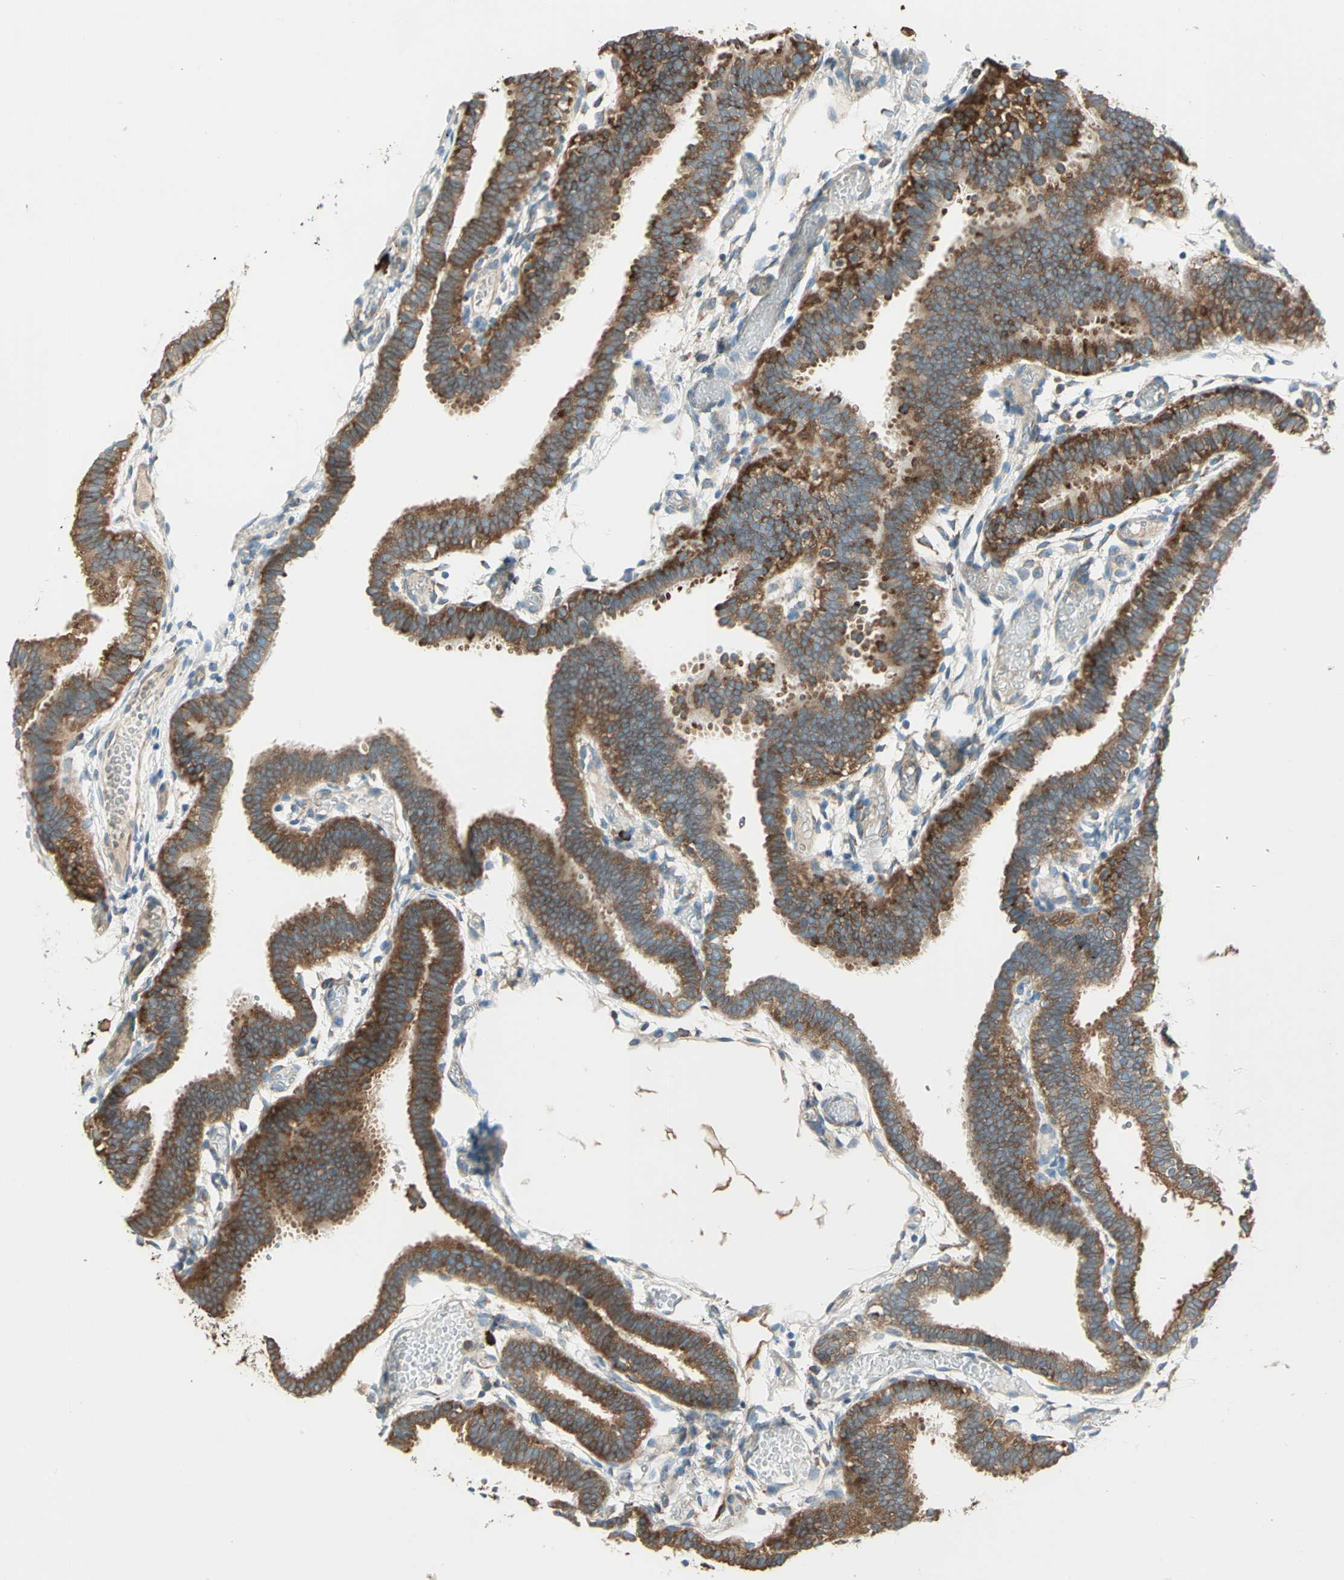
{"staining": {"intensity": "strong", "quantity": ">75%", "location": "cytoplasmic/membranous"}, "tissue": "fallopian tube", "cell_type": "Glandular cells", "image_type": "normal", "snomed": [{"axis": "morphology", "description": "Normal tissue, NOS"}, {"axis": "topography", "description": "Fallopian tube"}], "caption": "IHC (DAB (3,3'-diaminobenzidine)) staining of unremarkable human fallopian tube reveals strong cytoplasmic/membranous protein staining in approximately >75% of glandular cells. The staining was performed using DAB (3,3'-diaminobenzidine) to visualize the protein expression in brown, while the nuclei were stained in blue with hematoxylin (Magnification: 20x).", "gene": "PDIA4", "patient": {"sex": "female", "age": 29}}